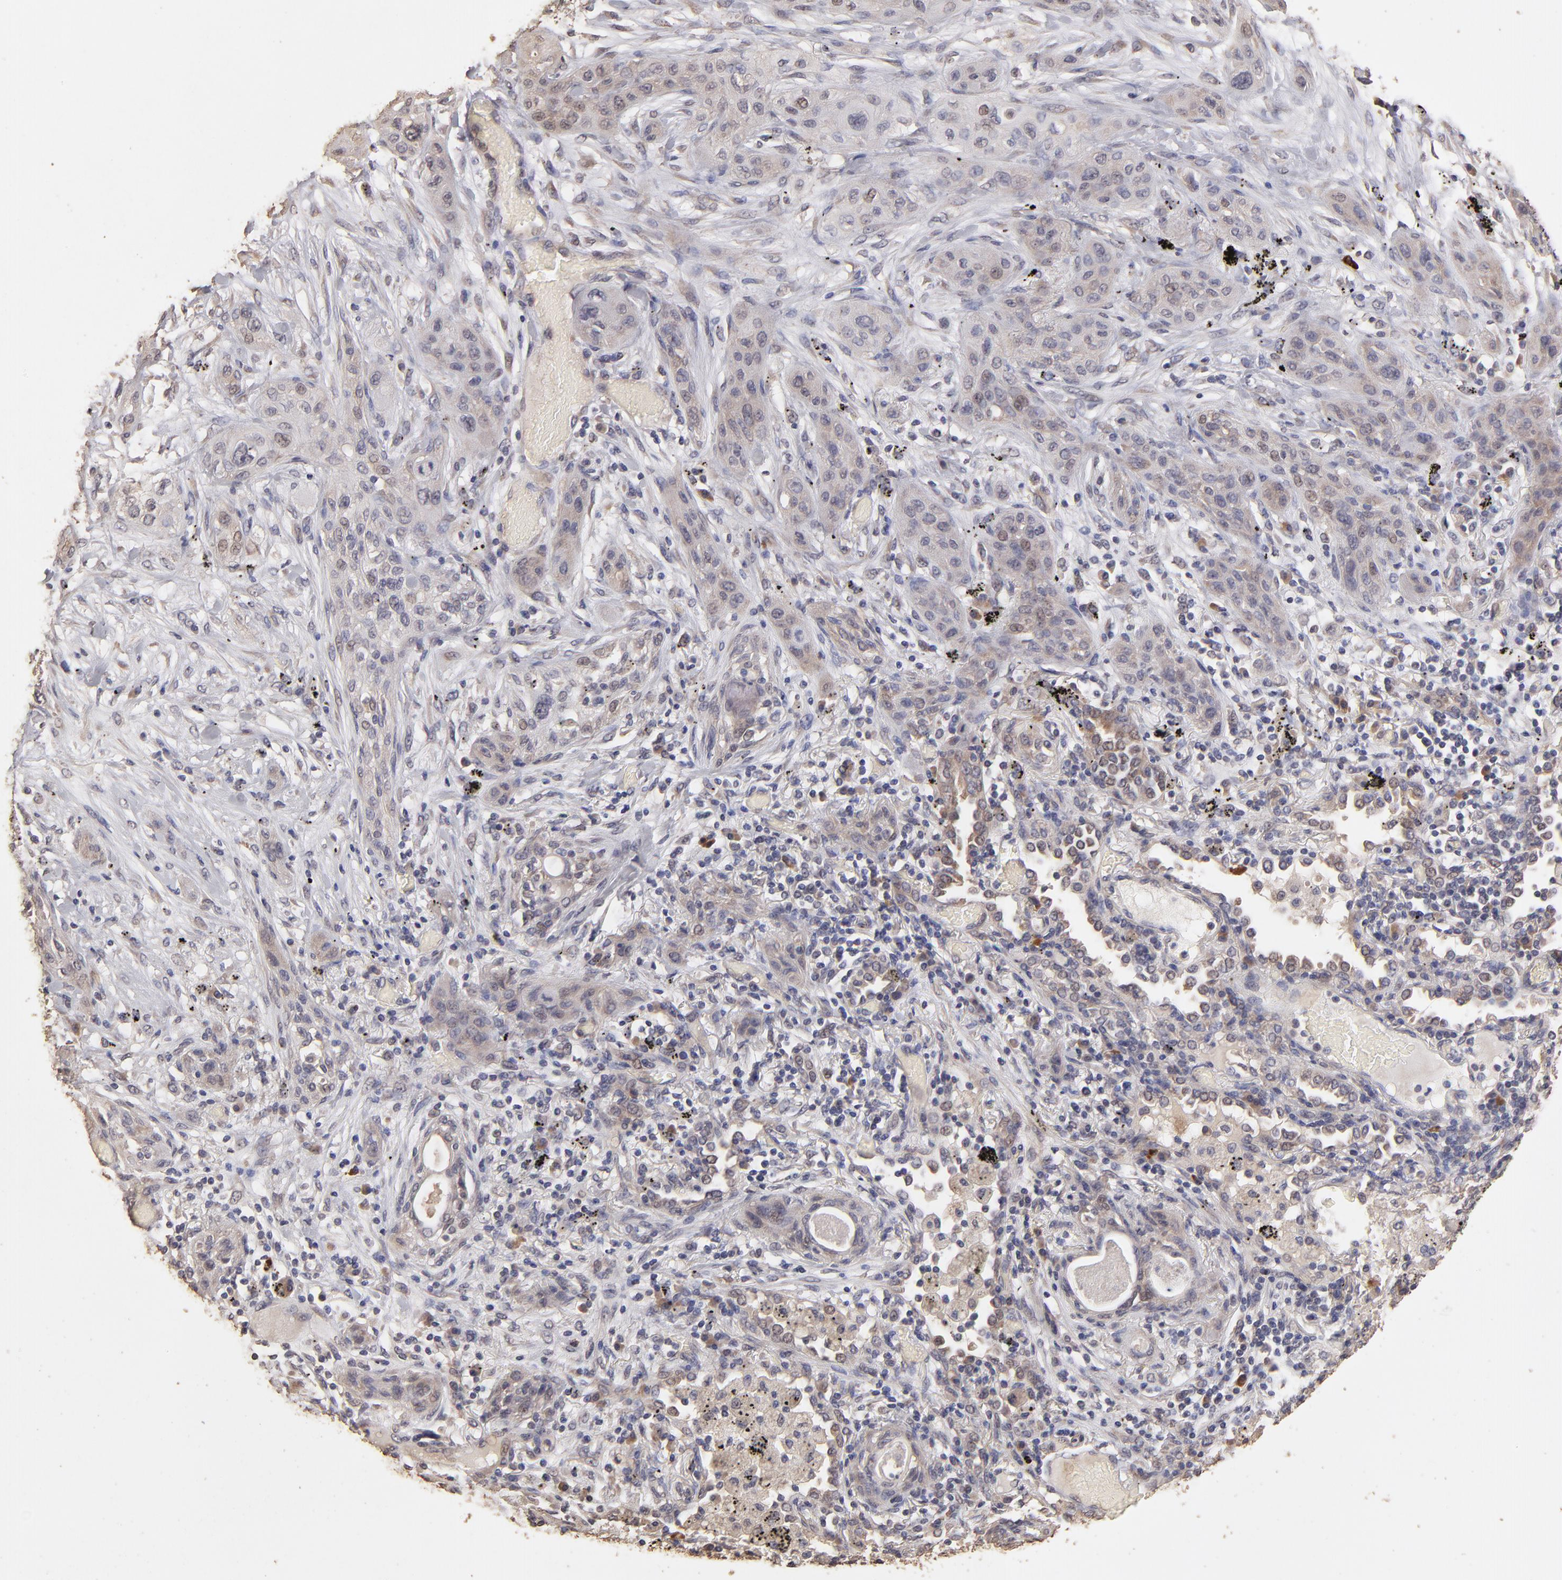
{"staining": {"intensity": "weak", "quantity": "<25%", "location": "cytoplasmic/membranous"}, "tissue": "lung cancer", "cell_type": "Tumor cells", "image_type": "cancer", "snomed": [{"axis": "morphology", "description": "Squamous cell carcinoma, NOS"}, {"axis": "topography", "description": "Lung"}], "caption": "This histopathology image is of lung cancer (squamous cell carcinoma) stained with IHC to label a protein in brown with the nuclei are counter-stained blue. There is no staining in tumor cells.", "gene": "OPHN1", "patient": {"sex": "female", "age": 47}}